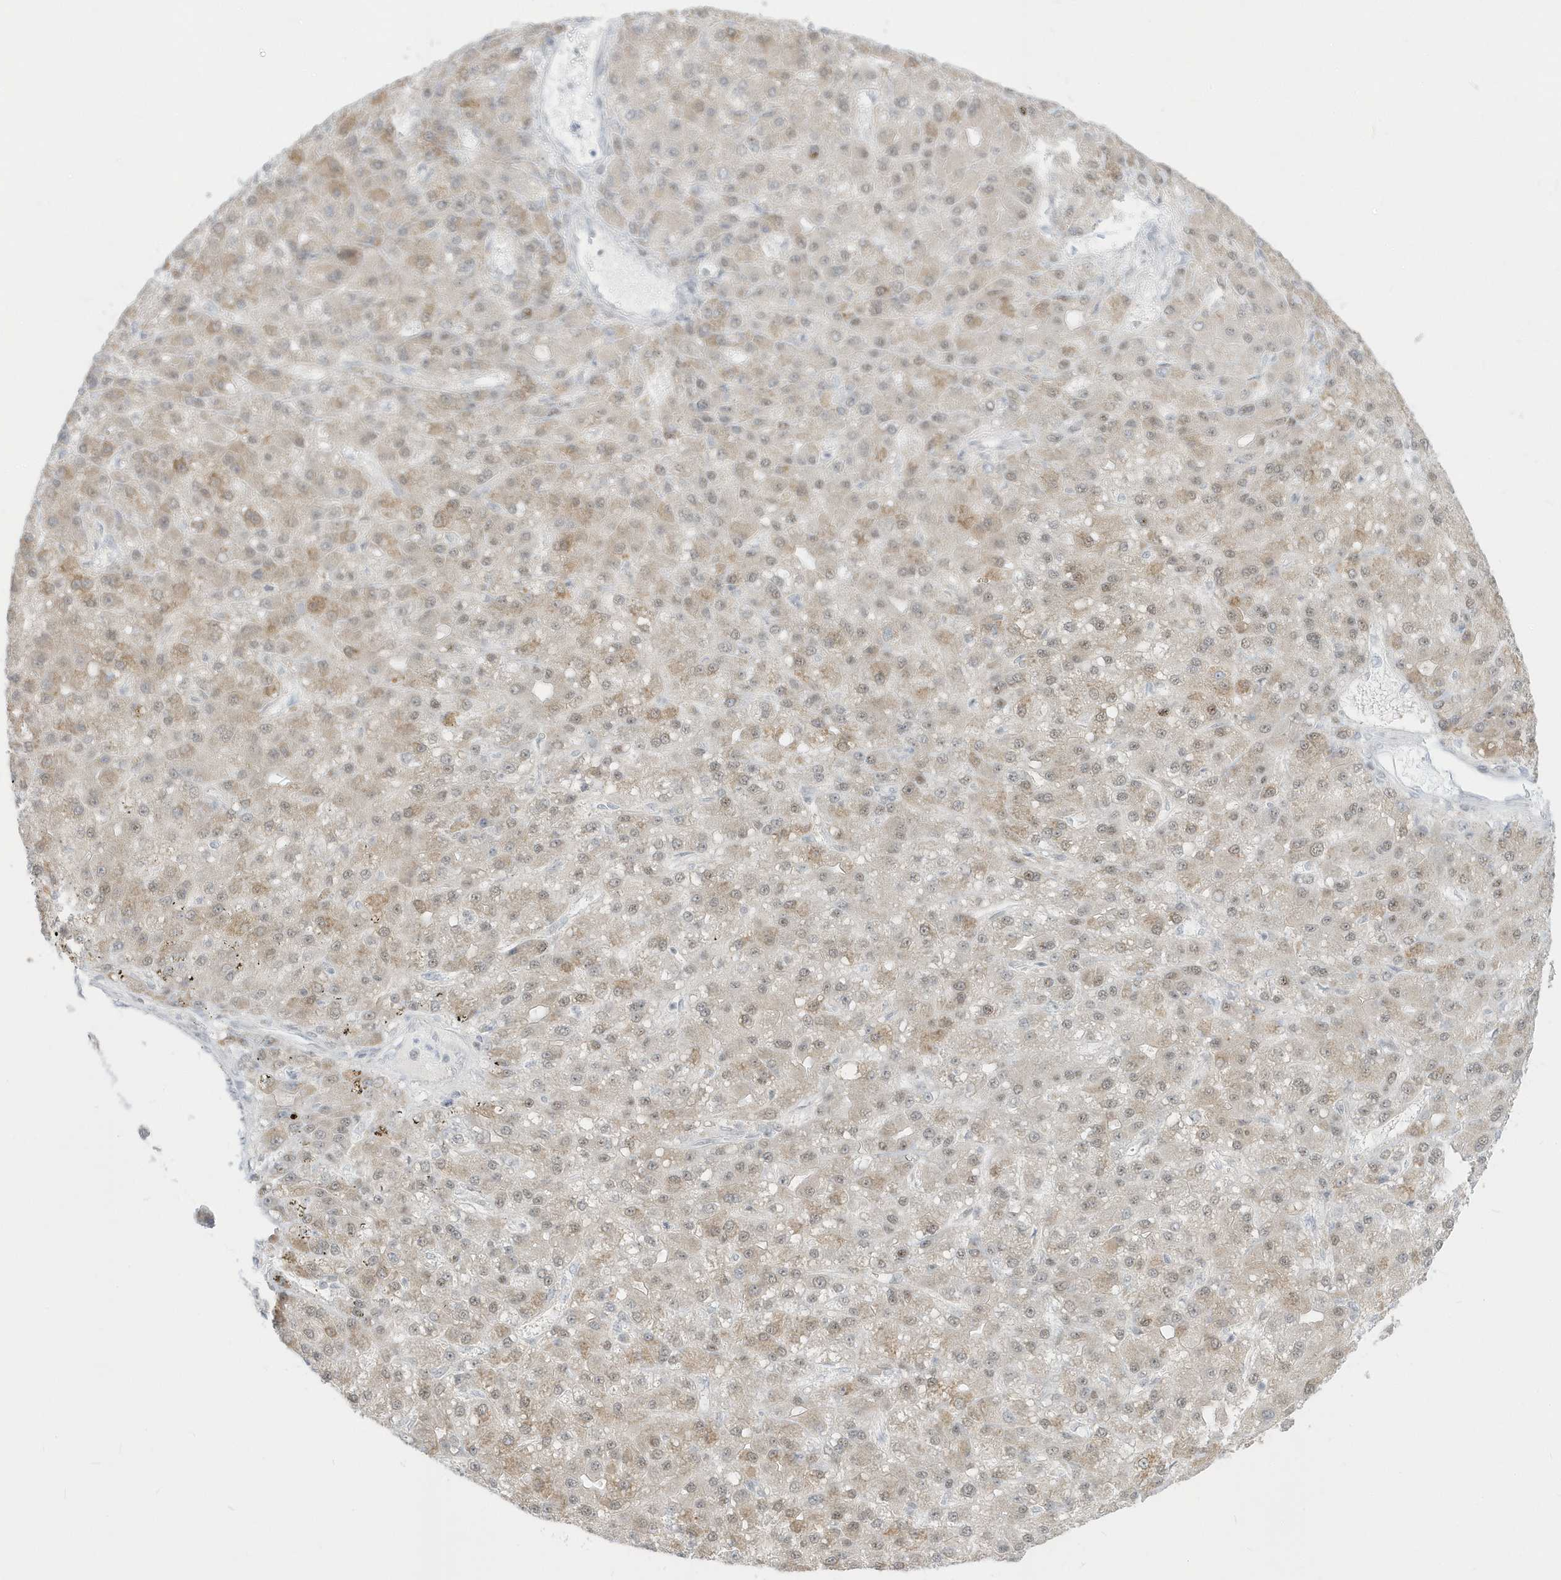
{"staining": {"intensity": "weak", "quantity": "25%-75%", "location": "cytoplasmic/membranous,nuclear"}, "tissue": "liver cancer", "cell_type": "Tumor cells", "image_type": "cancer", "snomed": [{"axis": "morphology", "description": "Carcinoma, Hepatocellular, NOS"}, {"axis": "topography", "description": "Liver"}], "caption": "This image displays hepatocellular carcinoma (liver) stained with immunohistochemistry (IHC) to label a protein in brown. The cytoplasmic/membranous and nuclear of tumor cells show weak positivity for the protein. Nuclei are counter-stained blue.", "gene": "PLEKHN1", "patient": {"sex": "male", "age": 67}}